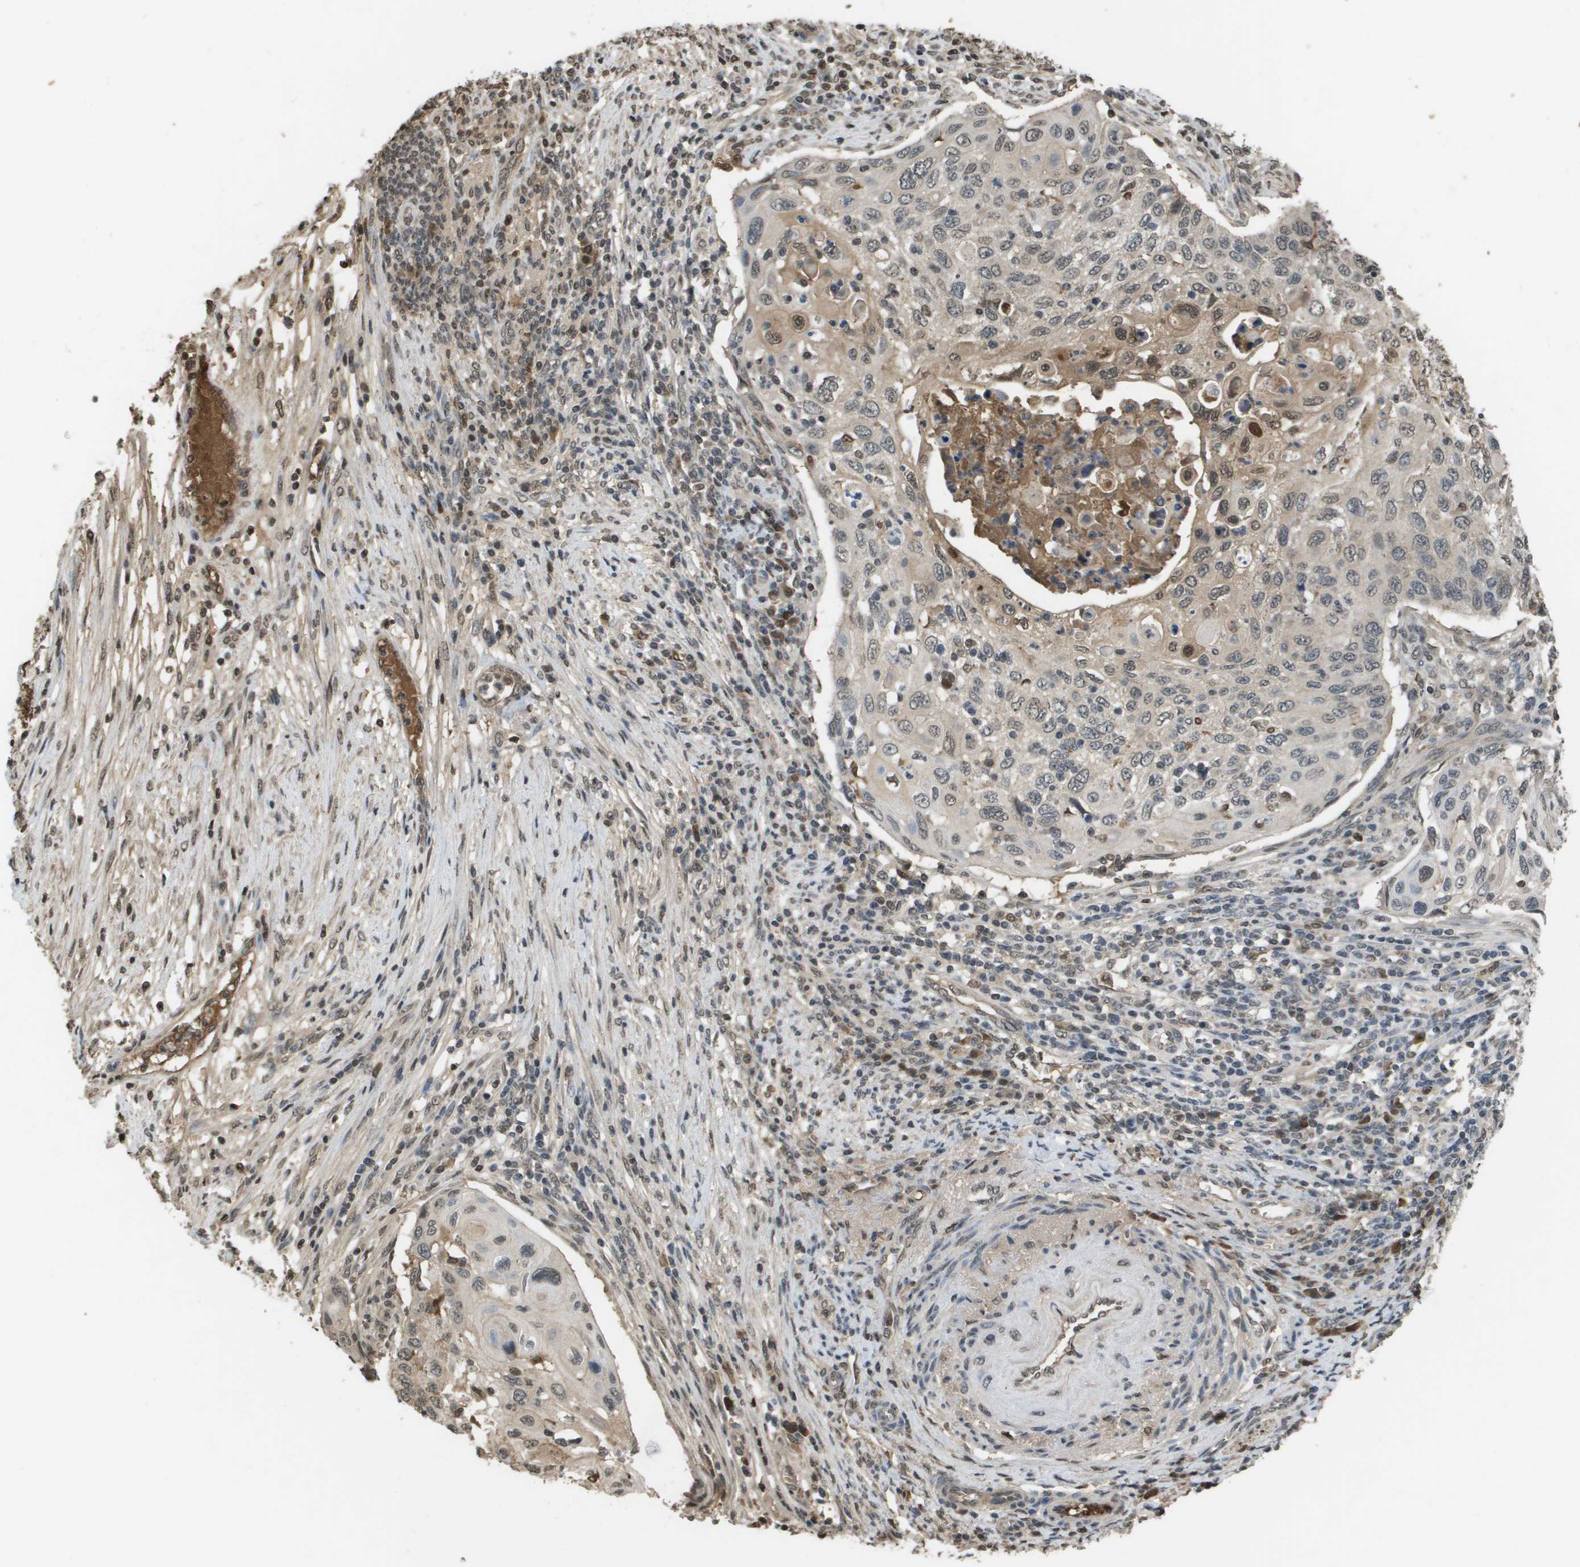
{"staining": {"intensity": "moderate", "quantity": "<25%", "location": "cytoplasmic/membranous,nuclear"}, "tissue": "cervical cancer", "cell_type": "Tumor cells", "image_type": "cancer", "snomed": [{"axis": "morphology", "description": "Squamous cell carcinoma, NOS"}, {"axis": "topography", "description": "Cervix"}], "caption": "Moderate cytoplasmic/membranous and nuclear protein staining is identified in approximately <25% of tumor cells in cervical squamous cell carcinoma. (brown staining indicates protein expression, while blue staining denotes nuclei).", "gene": "NDRG2", "patient": {"sex": "female", "age": 70}}